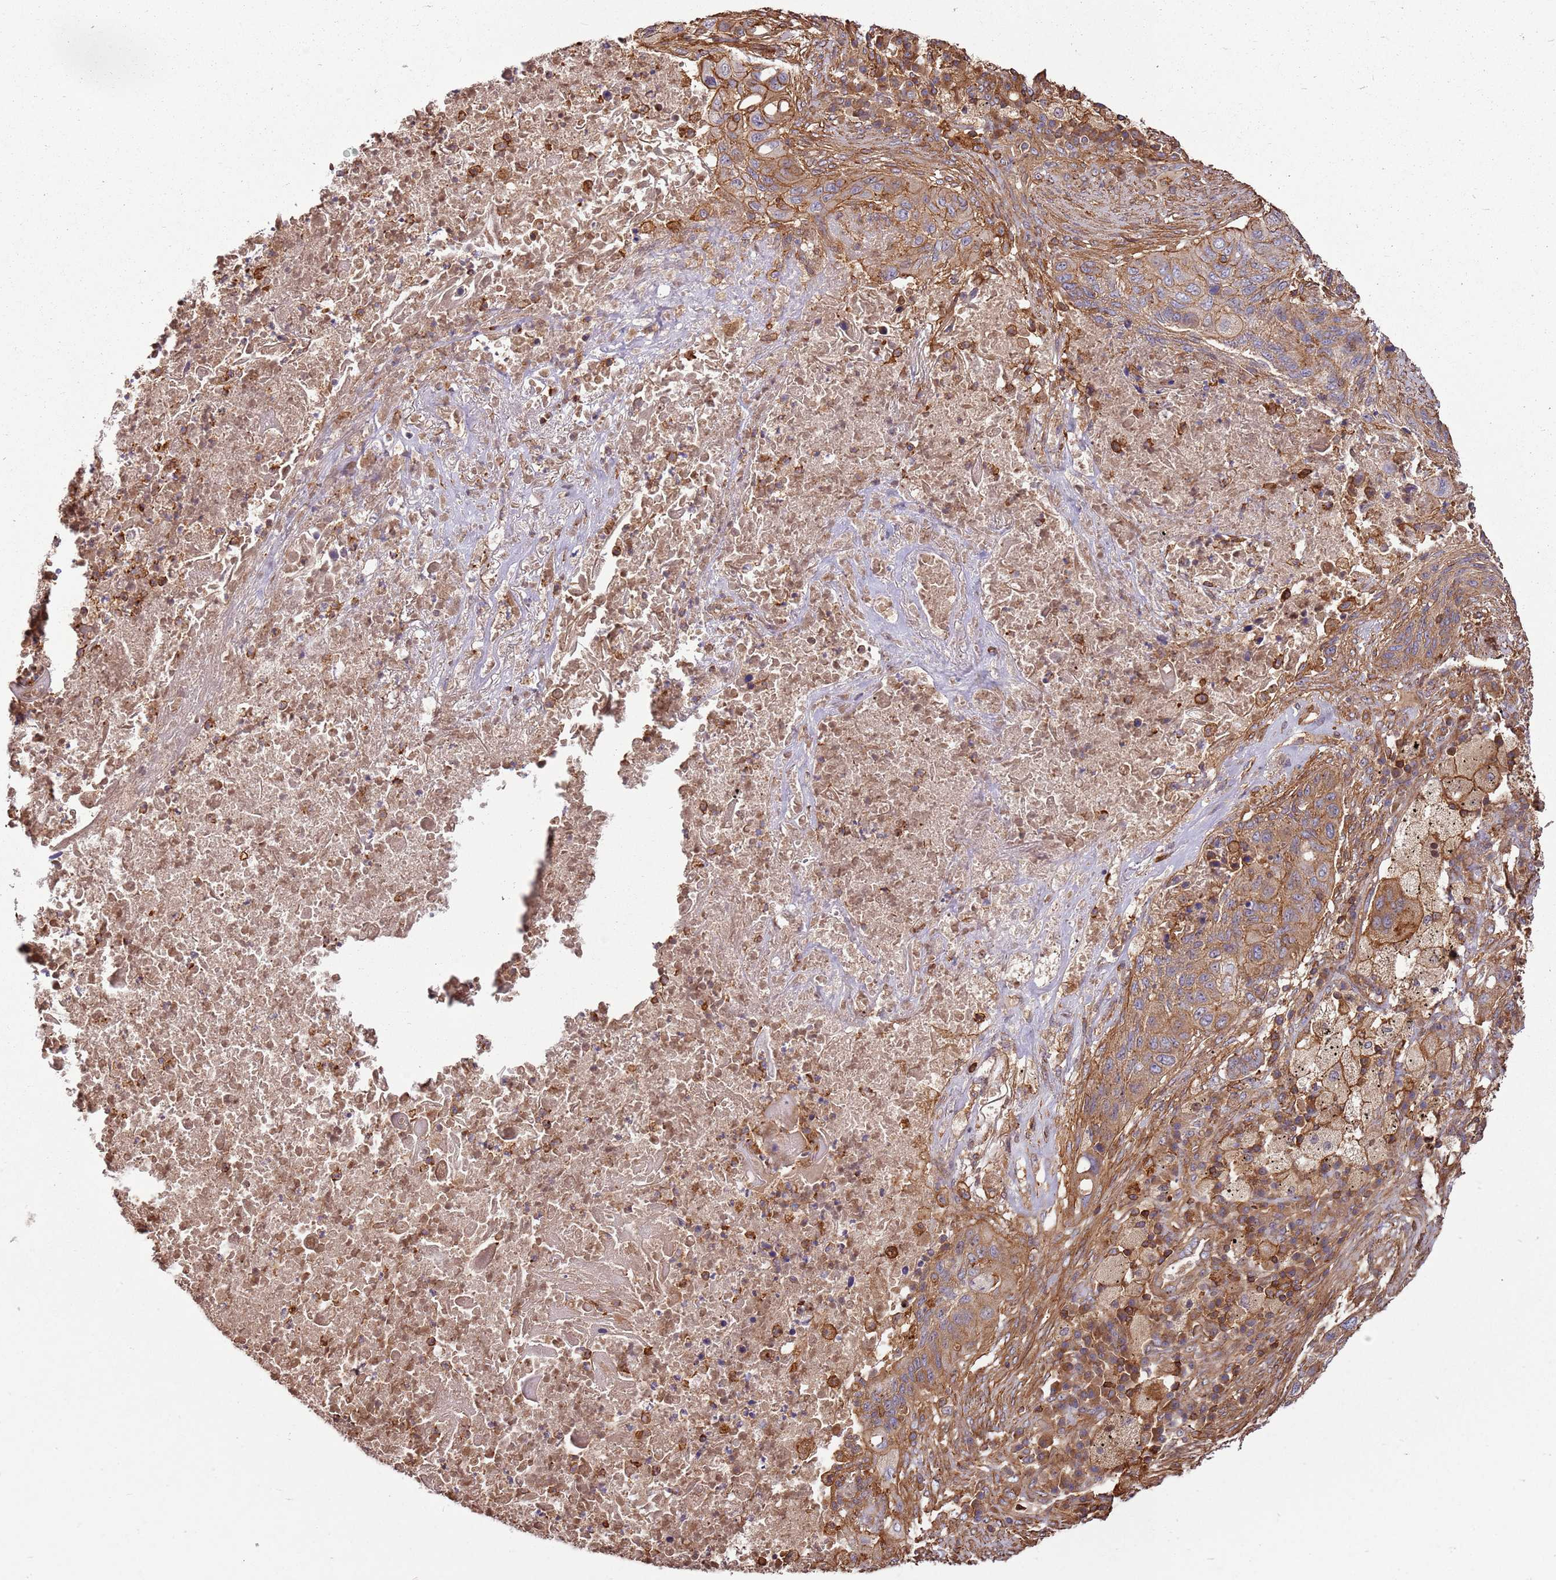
{"staining": {"intensity": "moderate", "quantity": "25%-75%", "location": "cytoplasmic/membranous"}, "tissue": "lung cancer", "cell_type": "Tumor cells", "image_type": "cancer", "snomed": [{"axis": "morphology", "description": "Squamous cell carcinoma, NOS"}, {"axis": "topography", "description": "Lung"}], "caption": "The photomicrograph reveals immunohistochemical staining of lung cancer. There is moderate cytoplasmic/membranous positivity is identified in about 25%-75% of tumor cells.", "gene": "ACVR2A", "patient": {"sex": "female", "age": 63}}